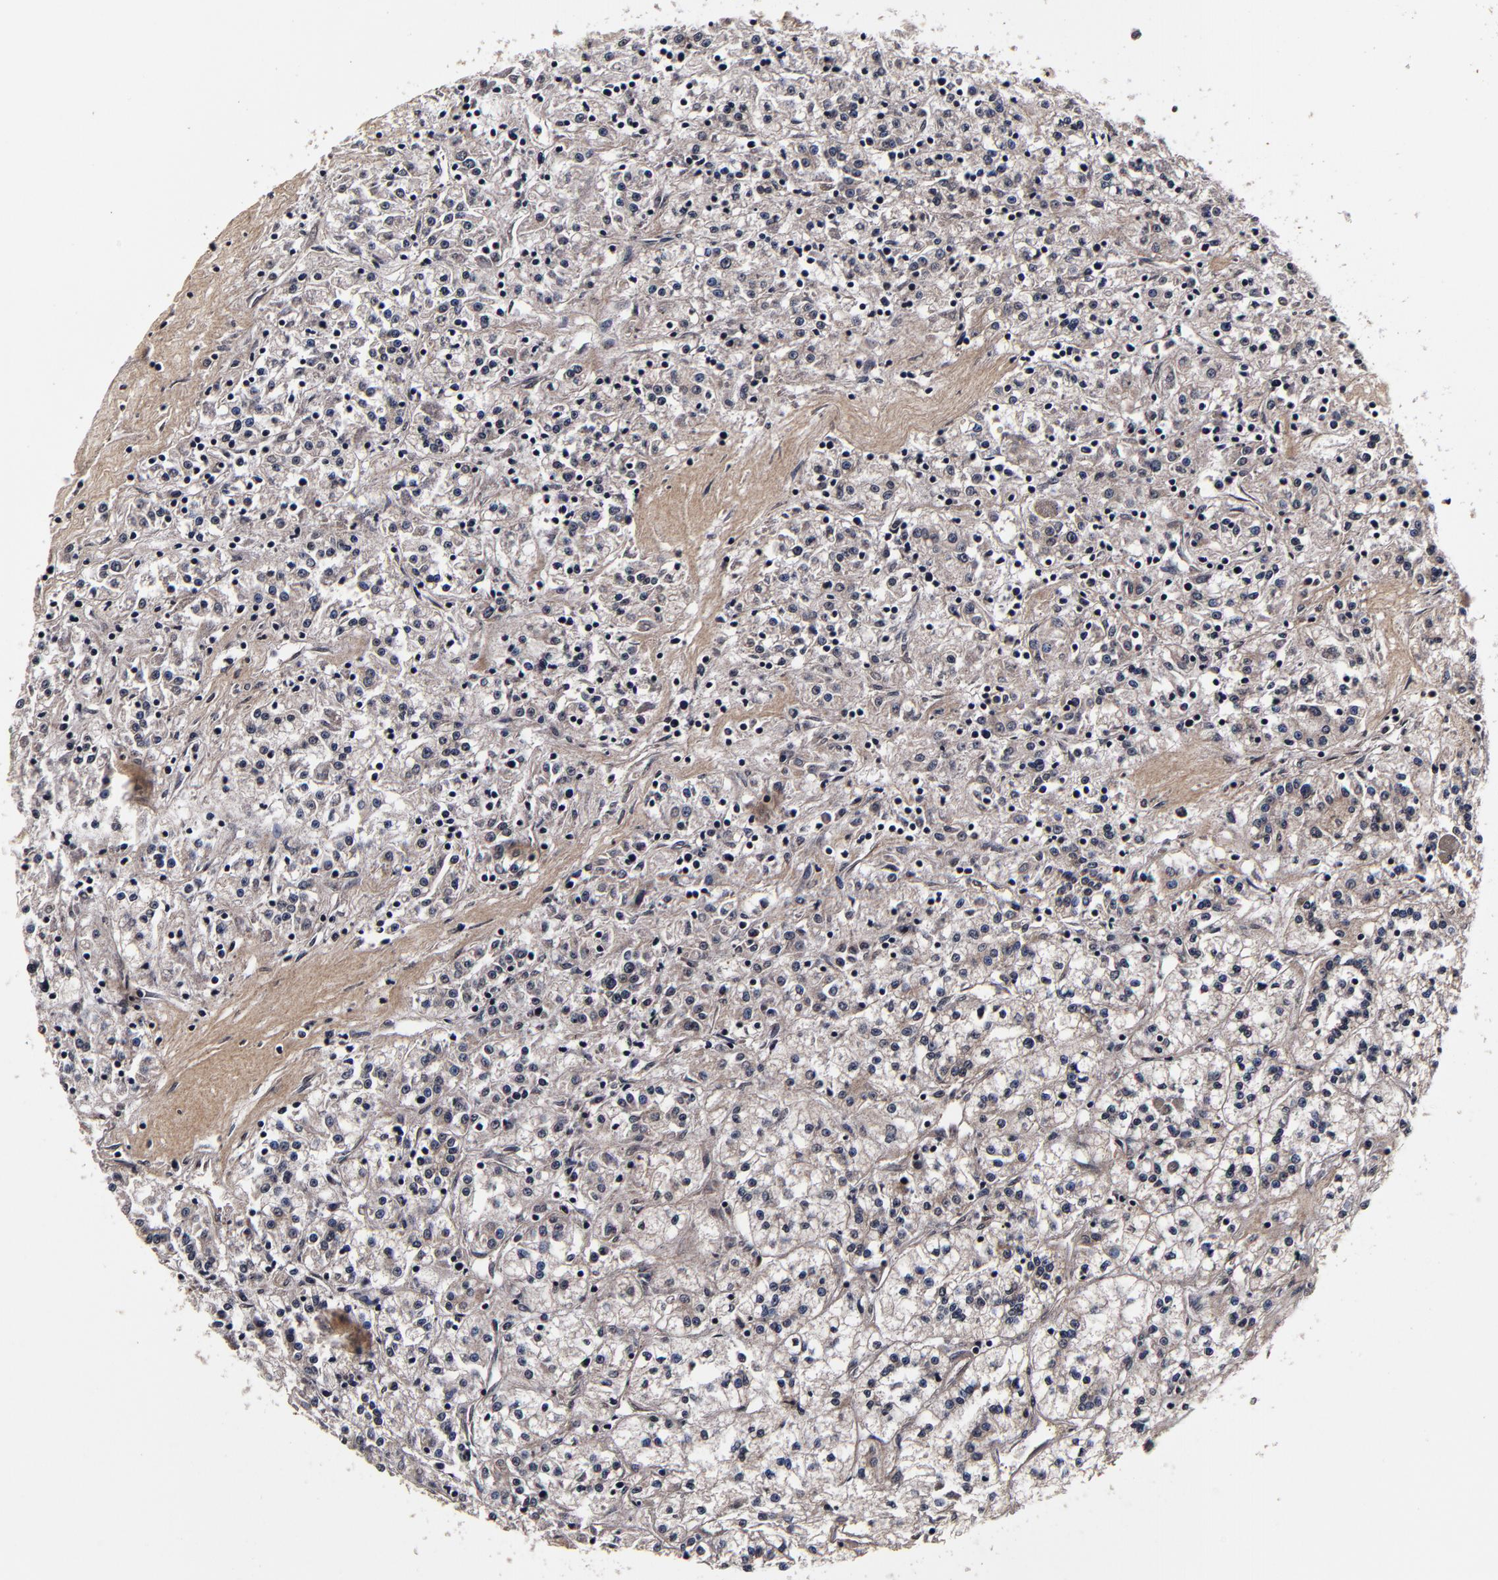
{"staining": {"intensity": "weak", "quantity": "<25%", "location": "cytoplasmic/membranous"}, "tissue": "renal cancer", "cell_type": "Tumor cells", "image_type": "cancer", "snomed": [{"axis": "morphology", "description": "Adenocarcinoma, NOS"}, {"axis": "topography", "description": "Kidney"}], "caption": "This is a photomicrograph of immunohistochemistry (IHC) staining of renal adenocarcinoma, which shows no expression in tumor cells.", "gene": "MMP15", "patient": {"sex": "female", "age": 76}}